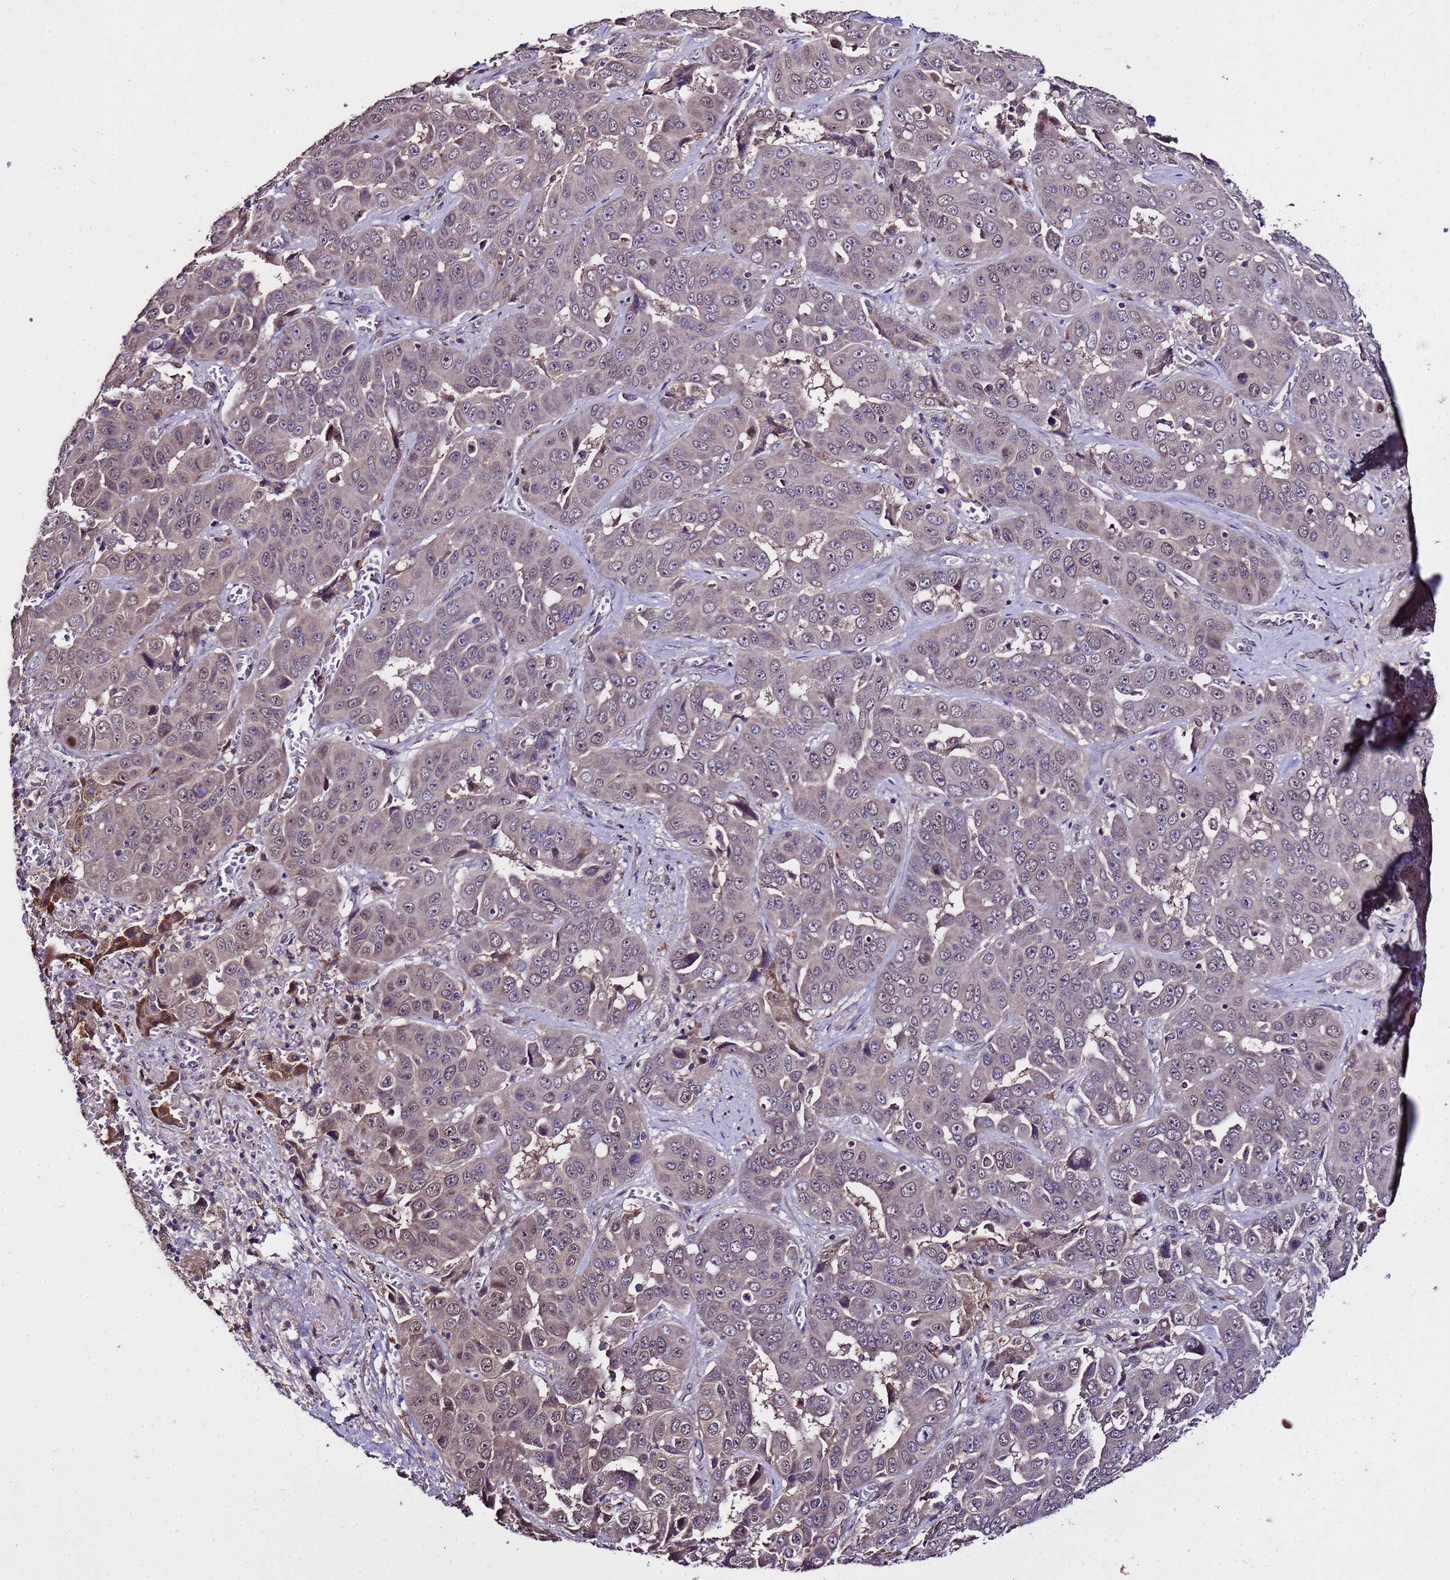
{"staining": {"intensity": "weak", "quantity": "25%-75%", "location": "cytoplasmic/membranous"}, "tissue": "liver cancer", "cell_type": "Tumor cells", "image_type": "cancer", "snomed": [{"axis": "morphology", "description": "Cholangiocarcinoma"}, {"axis": "topography", "description": "Liver"}], "caption": "Human cholangiocarcinoma (liver) stained with a protein marker demonstrates weak staining in tumor cells.", "gene": "ZNF329", "patient": {"sex": "female", "age": 52}}